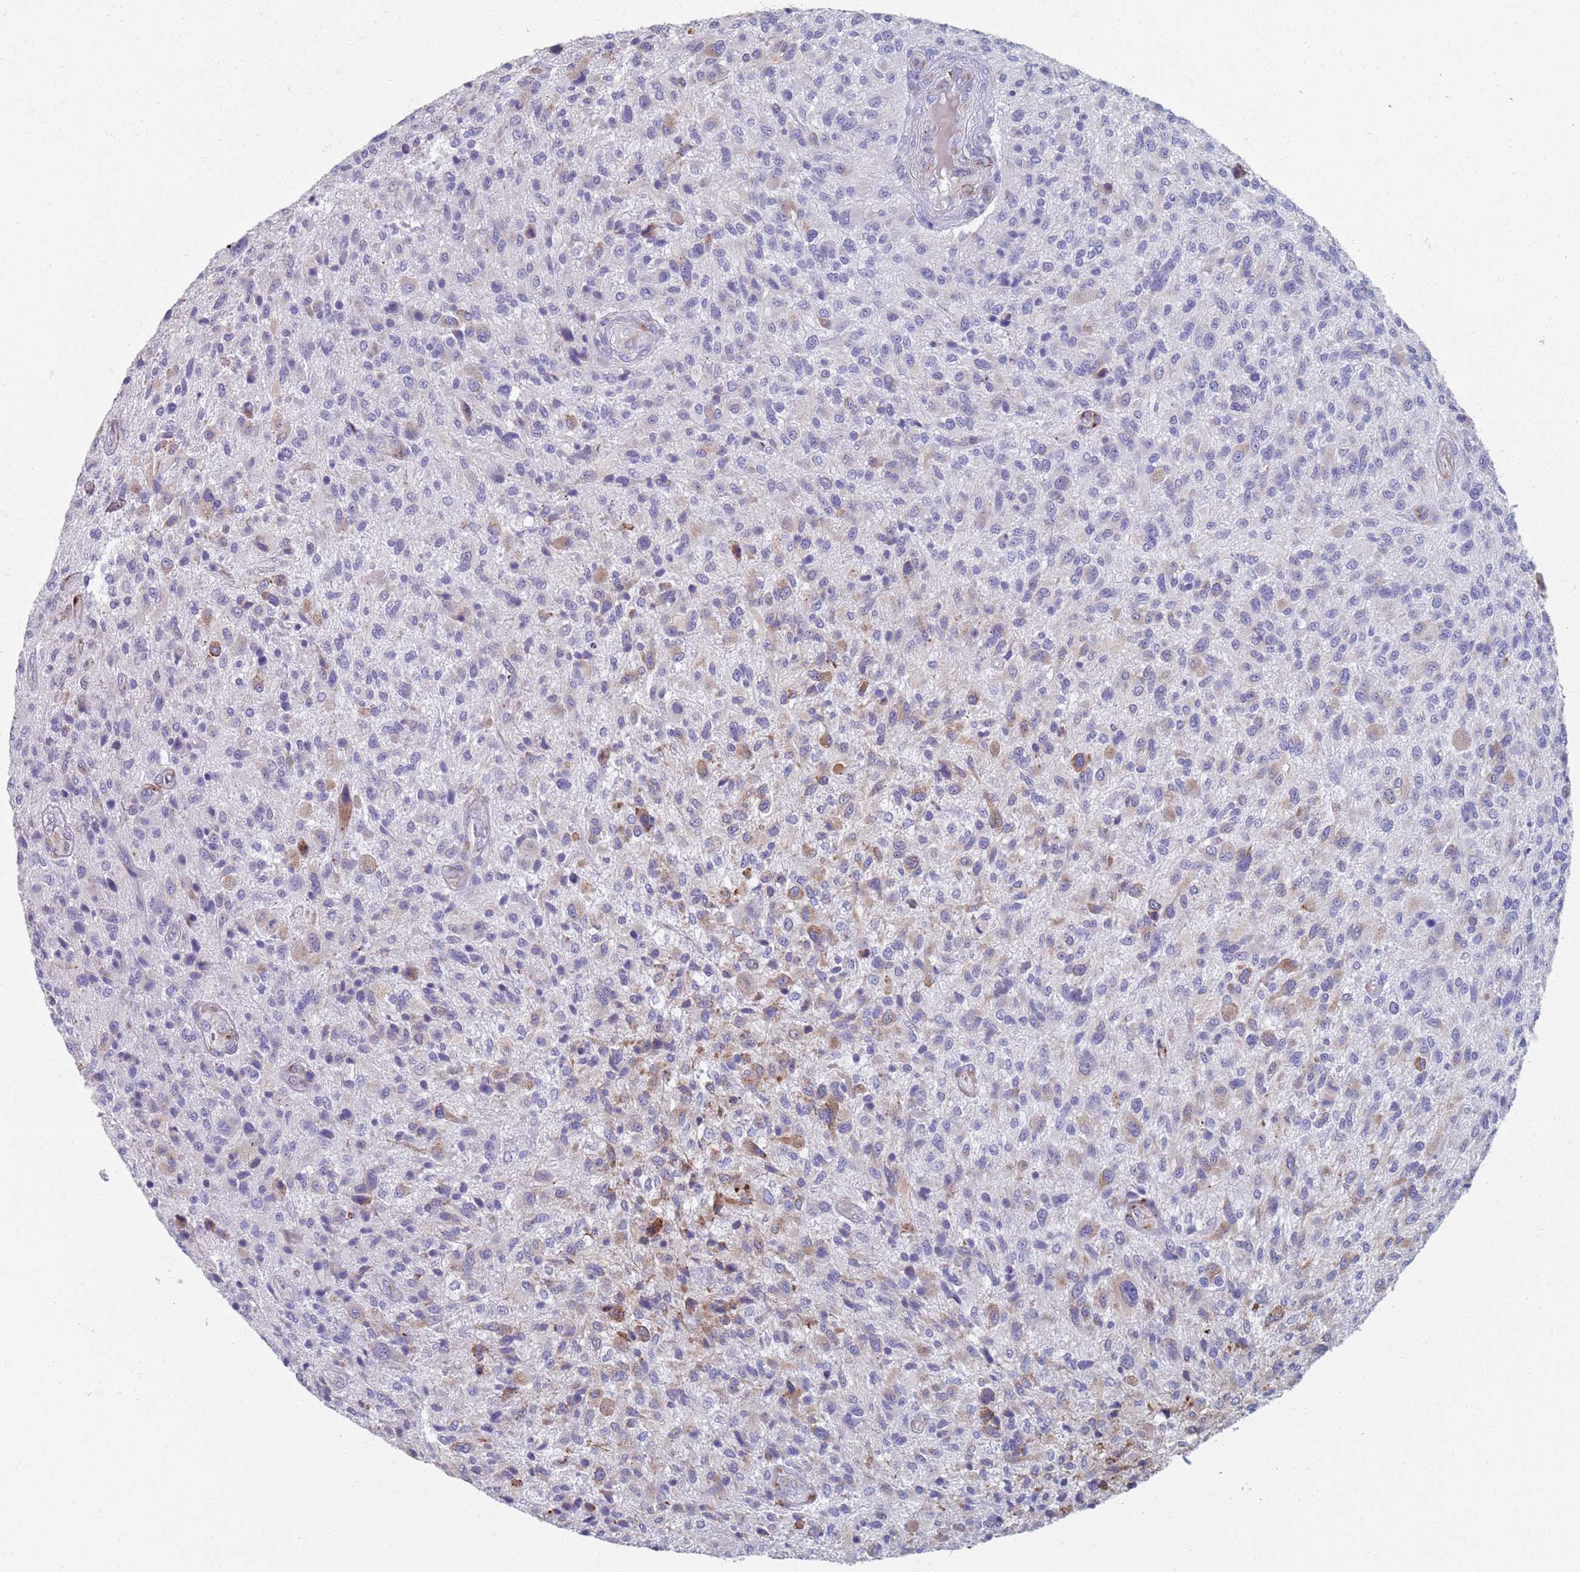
{"staining": {"intensity": "negative", "quantity": "none", "location": "none"}, "tissue": "glioma", "cell_type": "Tumor cells", "image_type": "cancer", "snomed": [{"axis": "morphology", "description": "Glioma, malignant, High grade"}, {"axis": "topography", "description": "Brain"}], "caption": "Immunohistochemistry (IHC) of human malignant glioma (high-grade) shows no expression in tumor cells.", "gene": "PLOD1", "patient": {"sex": "male", "age": 47}}